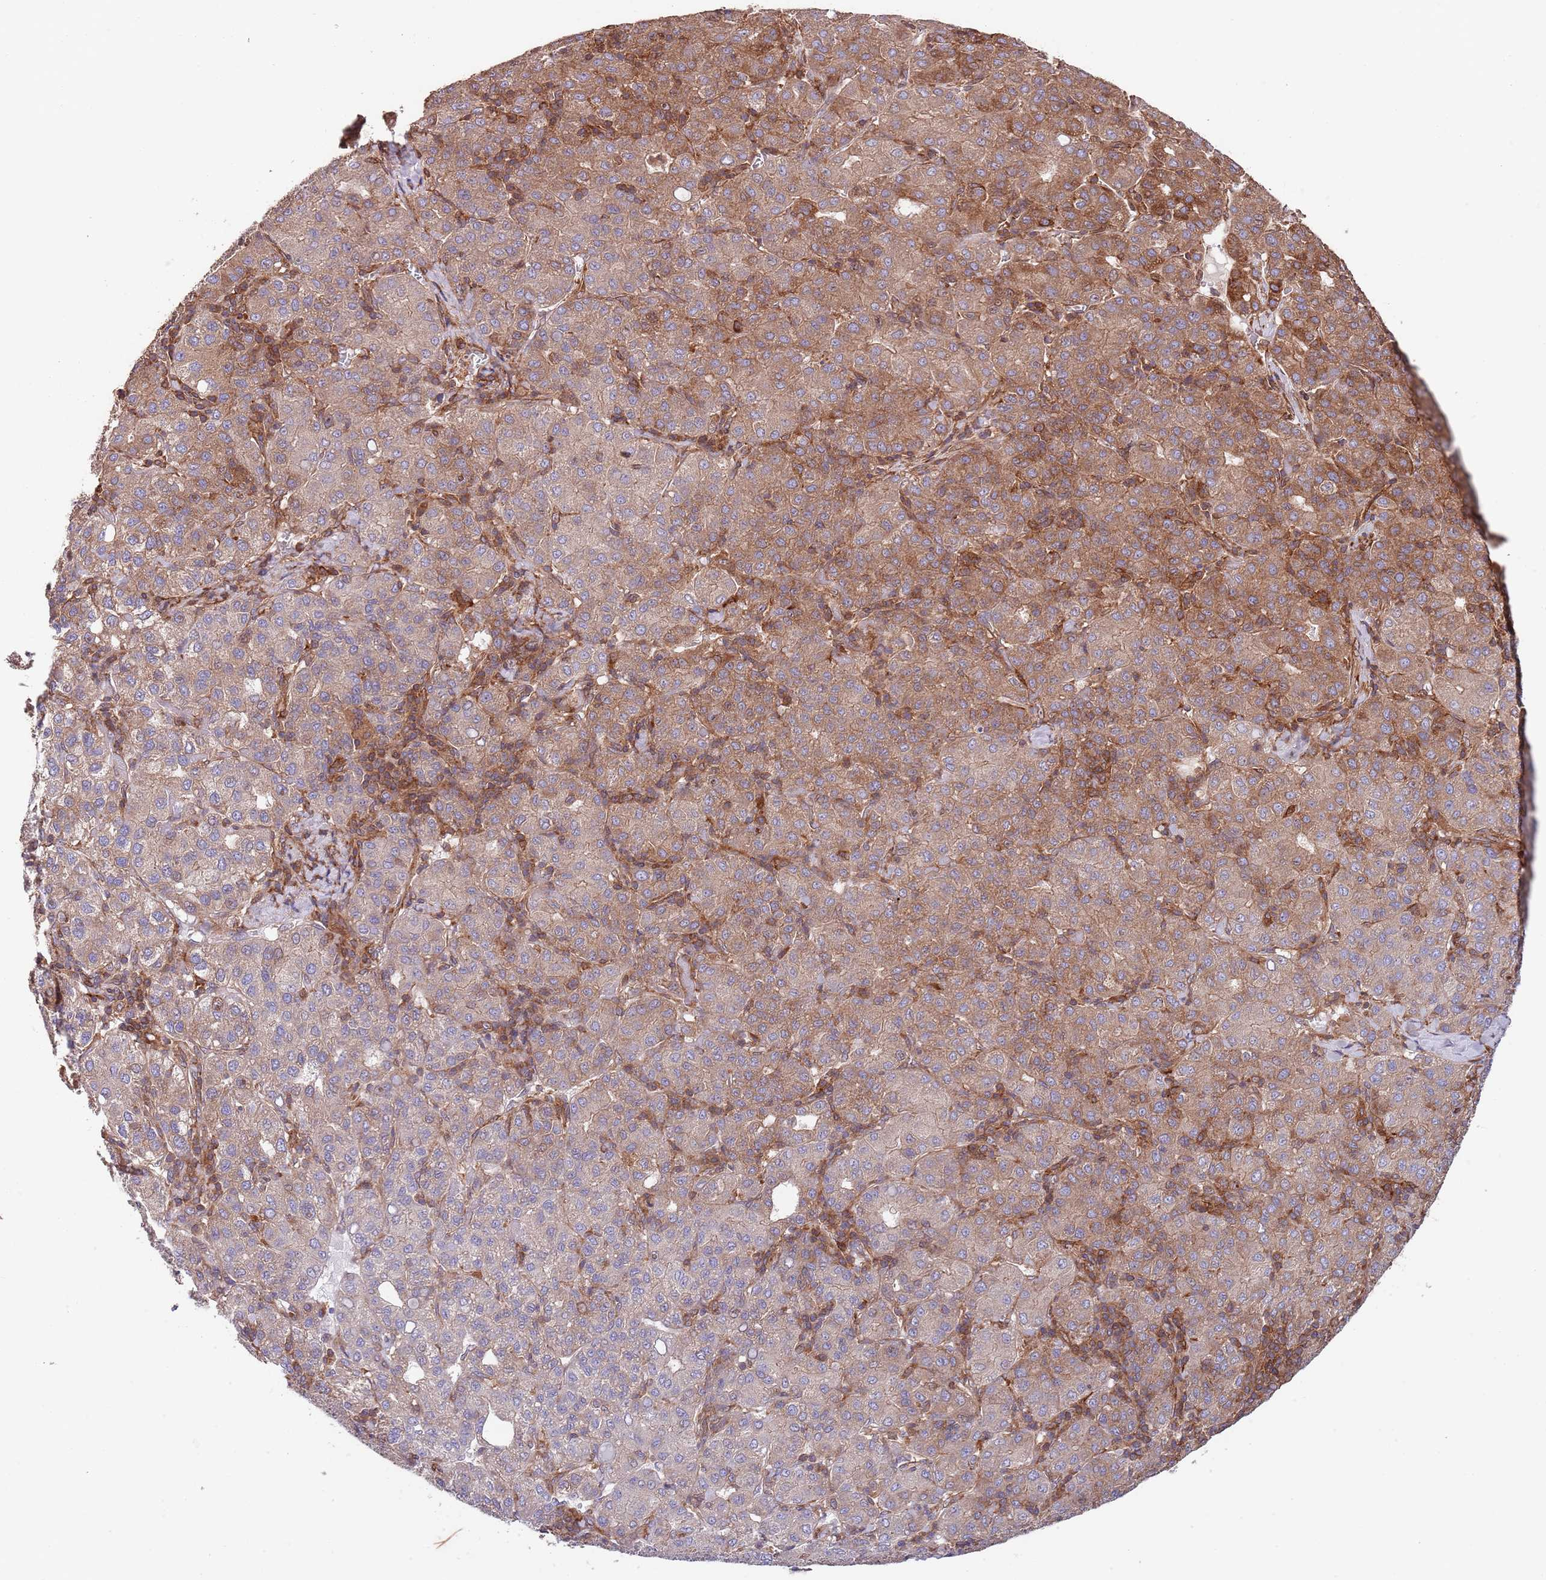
{"staining": {"intensity": "moderate", "quantity": "25%-75%", "location": "cytoplasmic/membranous"}, "tissue": "liver cancer", "cell_type": "Tumor cells", "image_type": "cancer", "snomed": [{"axis": "morphology", "description": "Carcinoma, Hepatocellular, NOS"}, {"axis": "topography", "description": "Liver"}], "caption": "Liver cancer tissue reveals moderate cytoplasmic/membranous positivity in about 25%-75% of tumor cells", "gene": "RNF19B", "patient": {"sex": "male", "age": 65}}